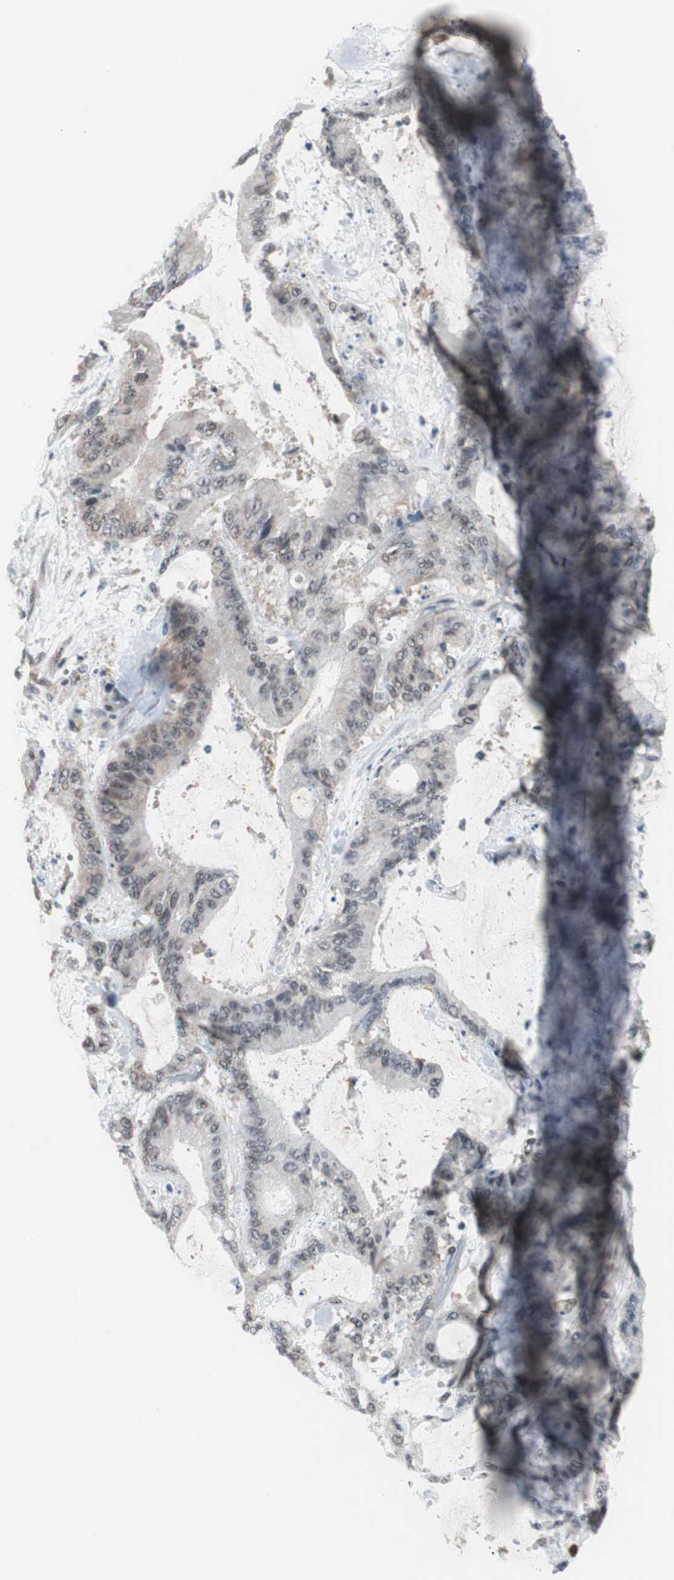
{"staining": {"intensity": "negative", "quantity": "none", "location": "none"}, "tissue": "liver cancer", "cell_type": "Tumor cells", "image_type": "cancer", "snomed": [{"axis": "morphology", "description": "Cholangiocarcinoma"}, {"axis": "topography", "description": "Liver"}], "caption": "Immunohistochemistry (IHC) of liver cholangiocarcinoma reveals no positivity in tumor cells.", "gene": "ZHX2", "patient": {"sex": "female", "age": 73}}